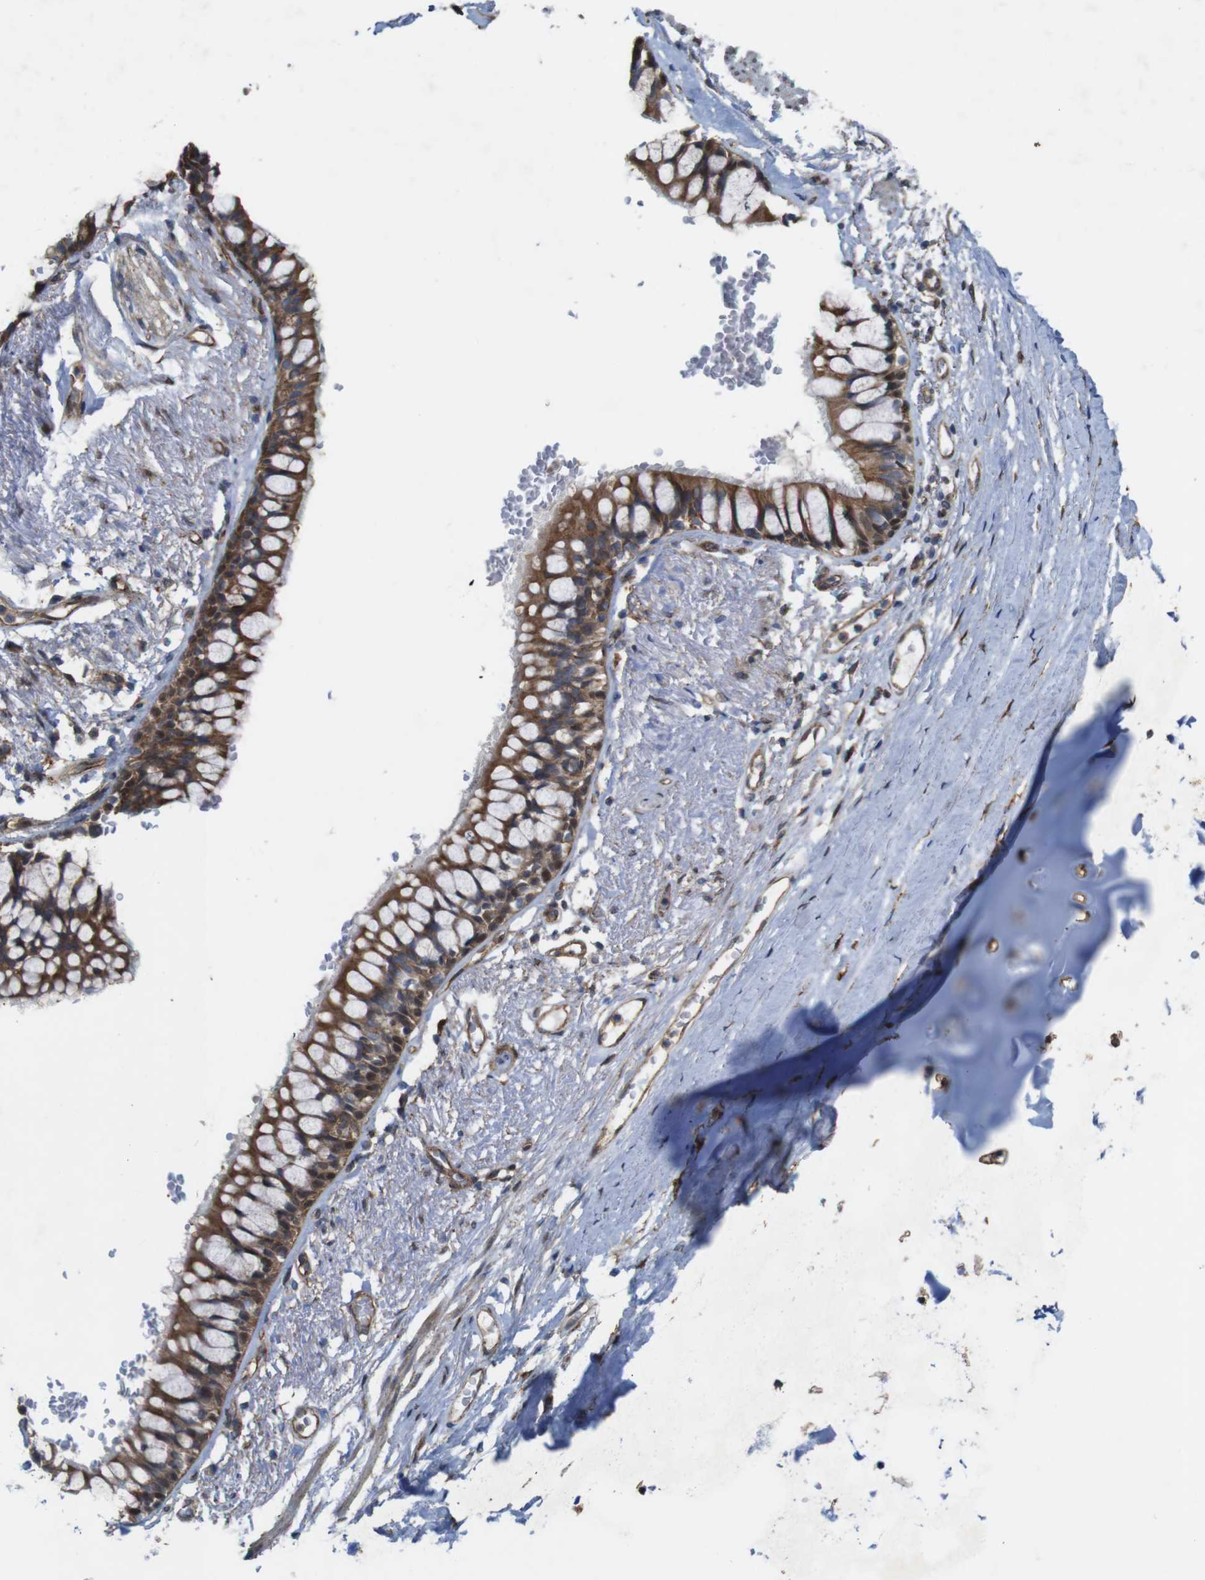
{"staining": {"intensity": "weak", "quantity": "25%-75%", "location": "cytoplasmic/membranous"}, "tissue": "adipose tissue", "cell_type": "Adipocytes", "image_type": "normal", "snomed": [{"axis": "morphology", "description": "Normal tissue, NOS"}, {"axis": "topography", "description": "Cartilage tissue"}, {"axis": "topography", "description": "Bronchus"}], "caption": "Immunohistochemical staining of normal human adipose tissue shows weak cytoplasmic/membranous protein staining in about 25%-75% of adipocytes. (DAB IHC, brown staining for protein, blue staining for nuclei).", "gene": "PTGER4", "patient": {"sex": "female", "age": 73}}